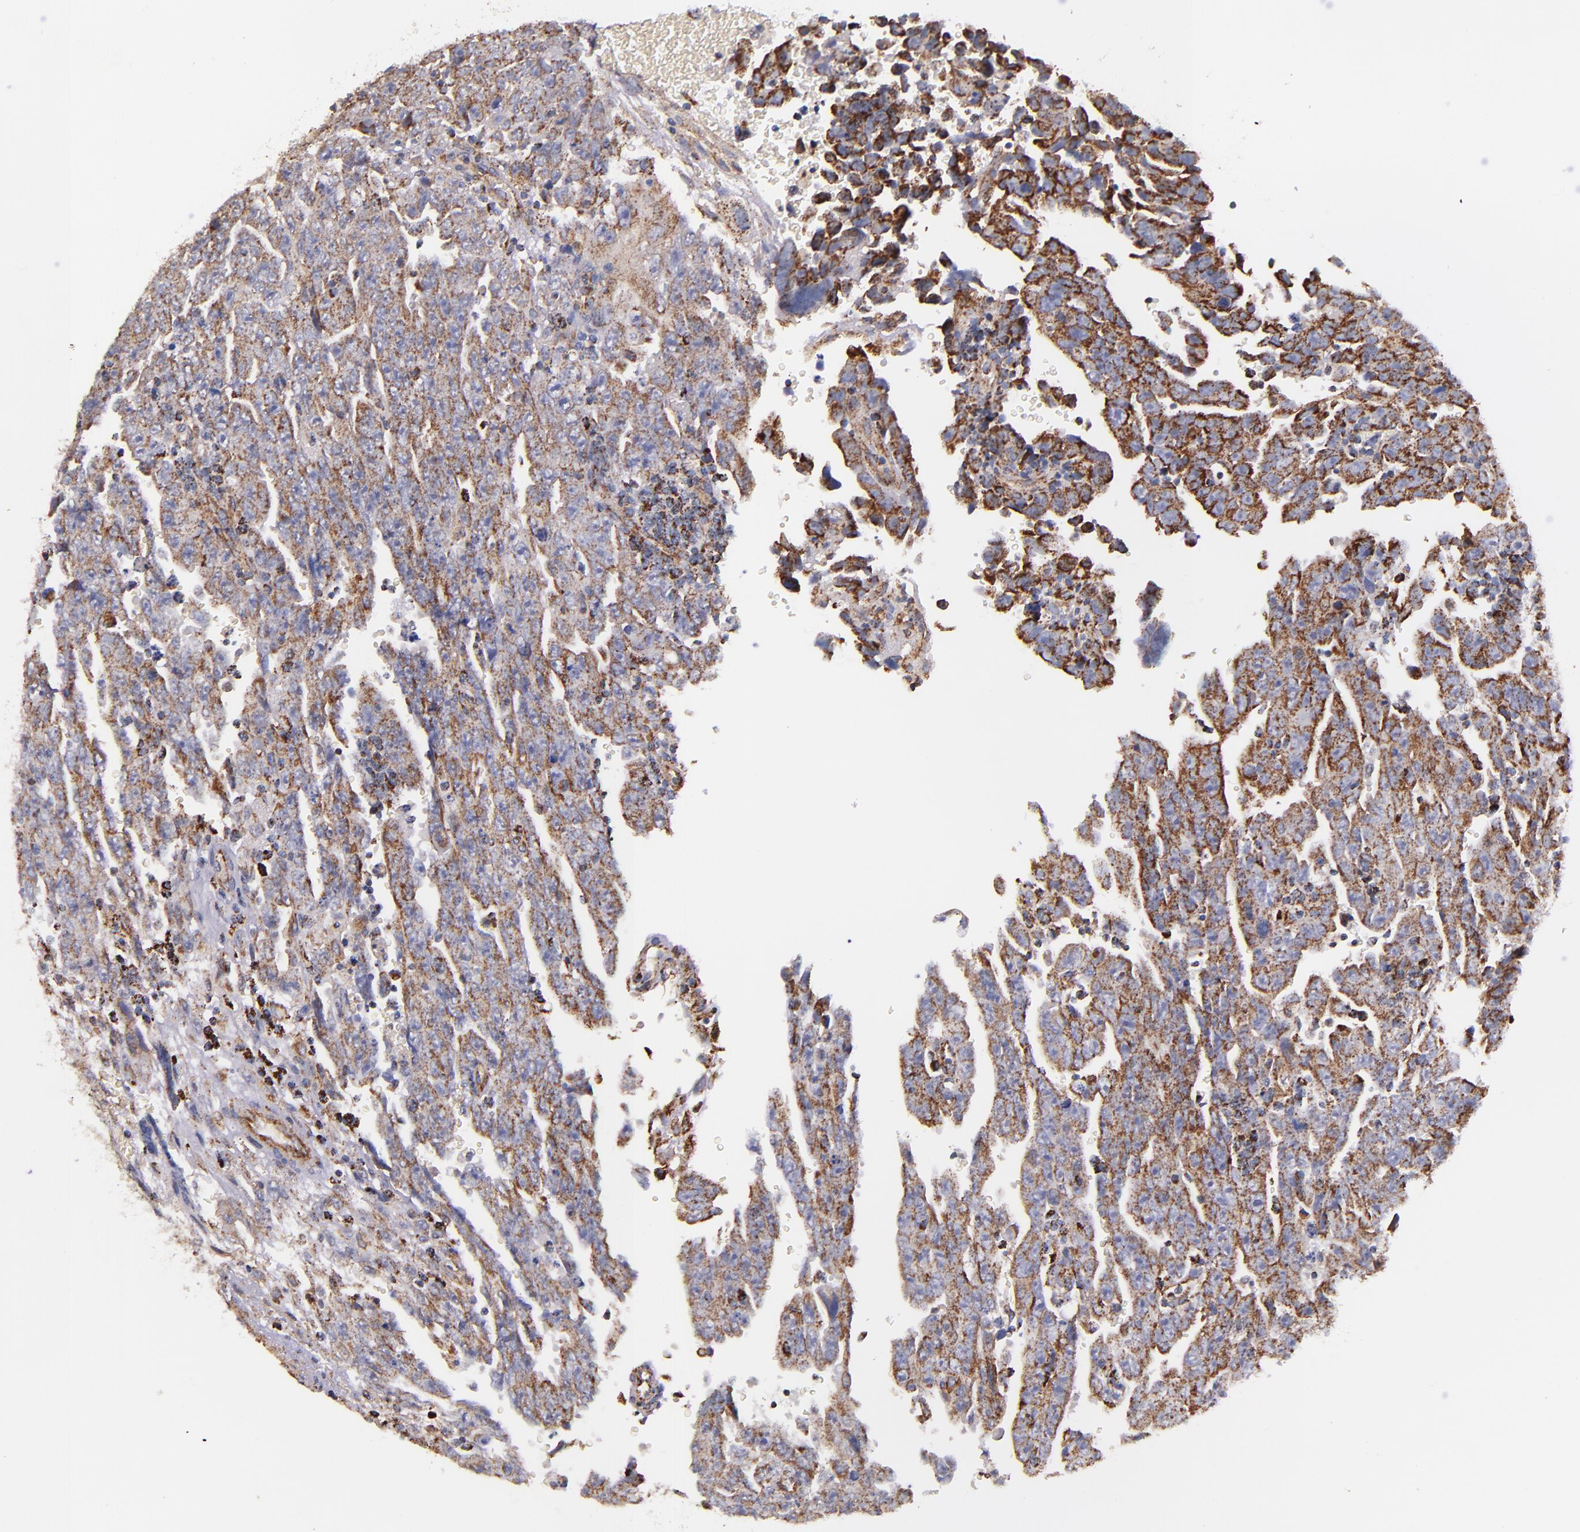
{"staining": {"intensity": "moderate", "quantity": "25%-75%", "location": "cytoplasmic/membranous"}, "tissue": "testis cancer", "cell_type": "Tumor cells", "image_type": "cancer", "snomed": [{"axis": "morphology", "description": "Carcinoma, Embryonal, NOS"}, {"axis": "topography", "description": "Testis"}], "caption": "Immunohistochemistry (DAB) staining of human testis cancer (embryonal carcinoma) demonstrates moderate cytoplasmic/membranous protein expression in about 25%-75% of tumor cells.", "gene": "IDH3G", "patient": {"sex": "male", "age": 28}}